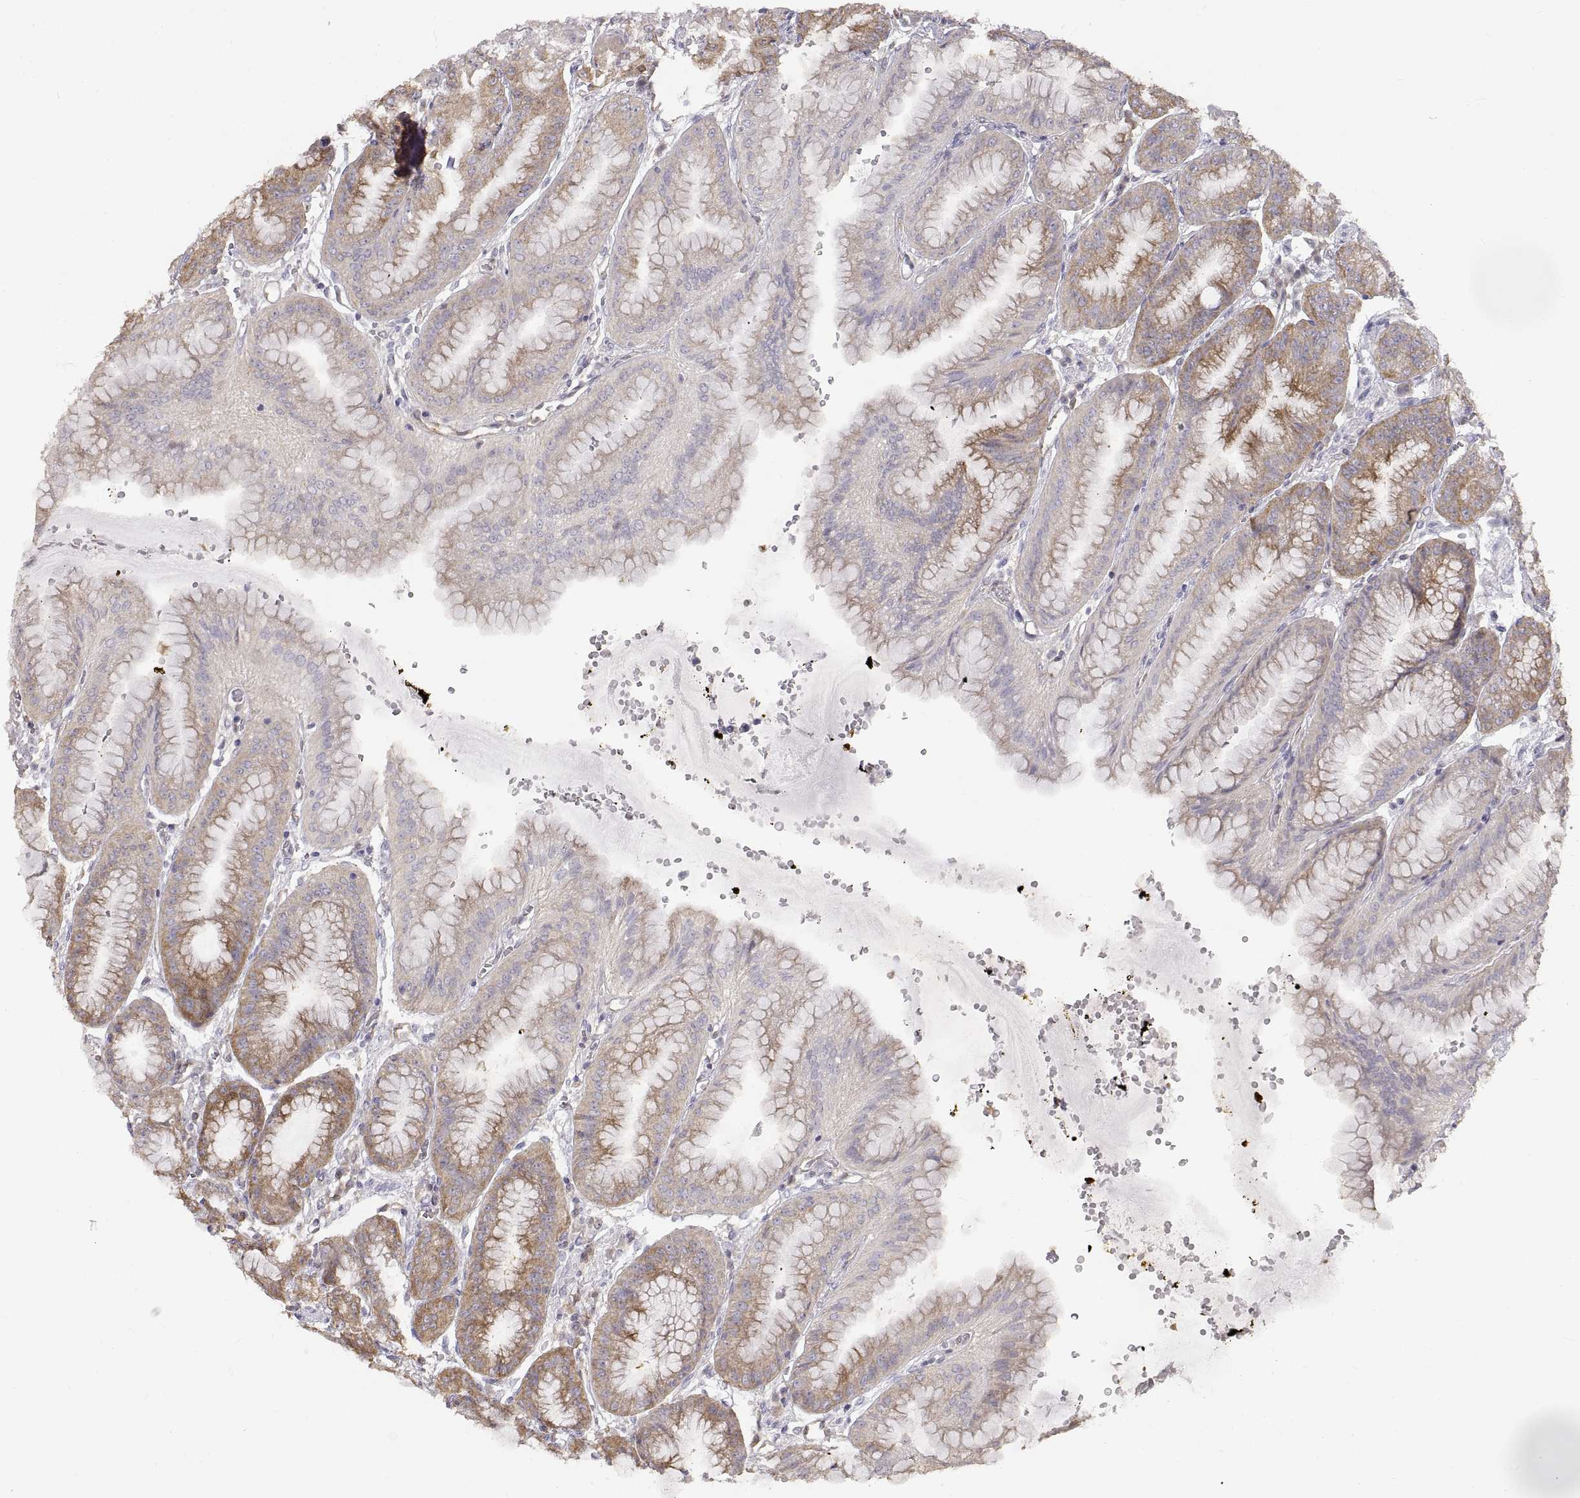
{"staining": {"intensity": "moderate", "quantity": "<25%", "location": "cytoplasmic/membranous"}, "tissue": "stomach", "cell_type": "Glandular cells", "image_type": "normal", "snomed": [{"axis": "morphology", "description": "Normal tissue, NOS"}, {"axis": "topography", "description": "Stomach, lower"}], "caption": "IHC (DAB (3,3'-diaminobenzidine)) staining of benign stomach demonstrates moderate cytoplasmic/membranous protein positivity in about <25% of glandular cells. (IHC, brightfield microscopy, high magnification).", "gene": "HSP90AB1", "patient": {"sex": "male", "age": 71}}